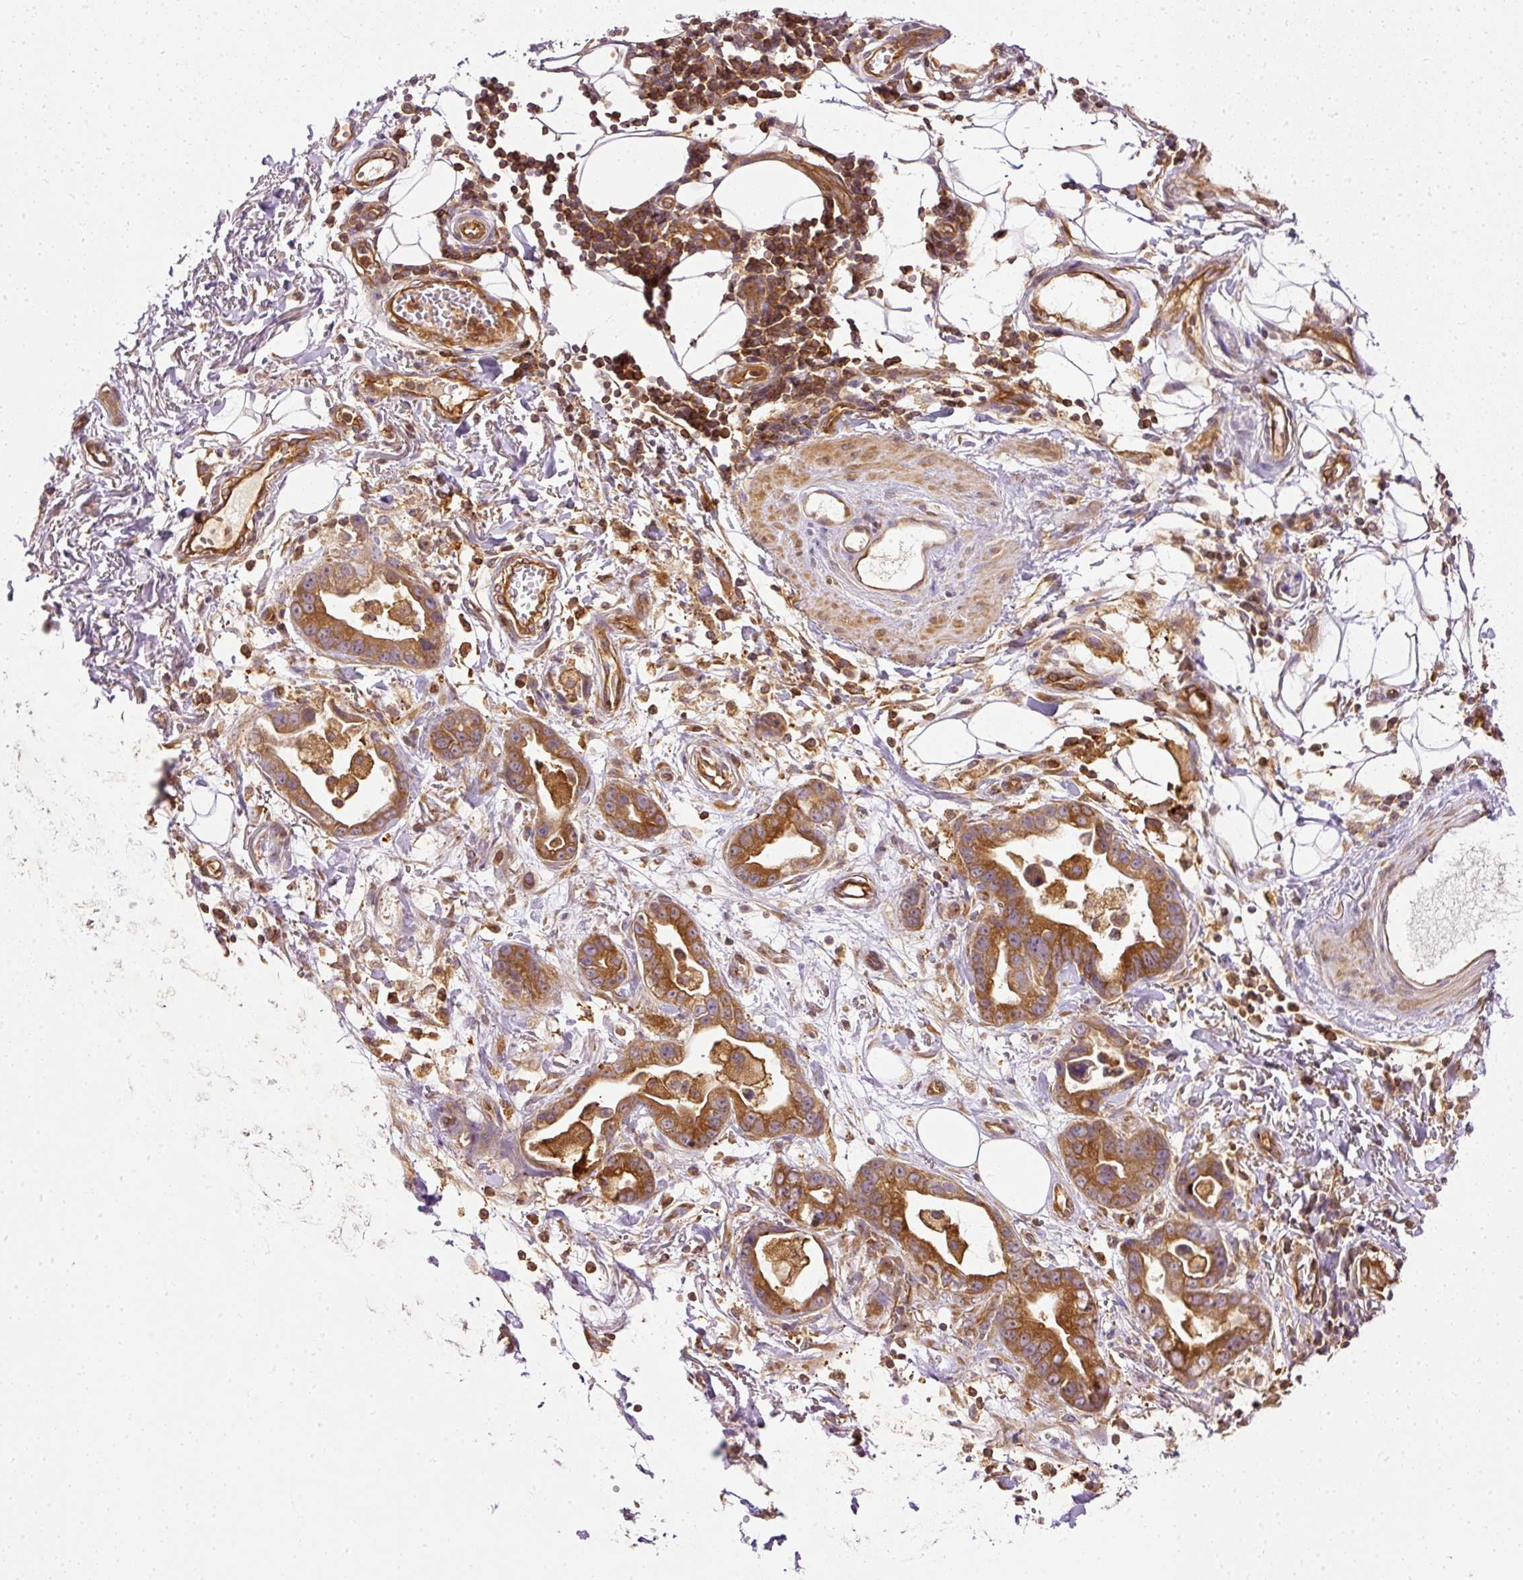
{"staining": {"intensity": "strong", "quantity": ">75%", "location": "cytoplasmic/membranous"}, "tissue": "stomach cancer", "cell_type": "Tumor cells", "image_type": "cancer", "snomed": [{"axis": "morphology", "description": "Adenocarcinoma, NOS"}, {"axis": "topography", "description": "Stomach"}], "caption": "IHC of stomach cancer reveals high levels of strong cytoplasmic/membranous expression in approximately >75% of tumor cells. The staining was performed using DAB (3,3'-diaminobenzidine), with brown indicating positive protein expression. Nuclei are stained blue with hematoxylin.", "gene": "ARMH3", "patient": {"sex": "male", "age": 55}}